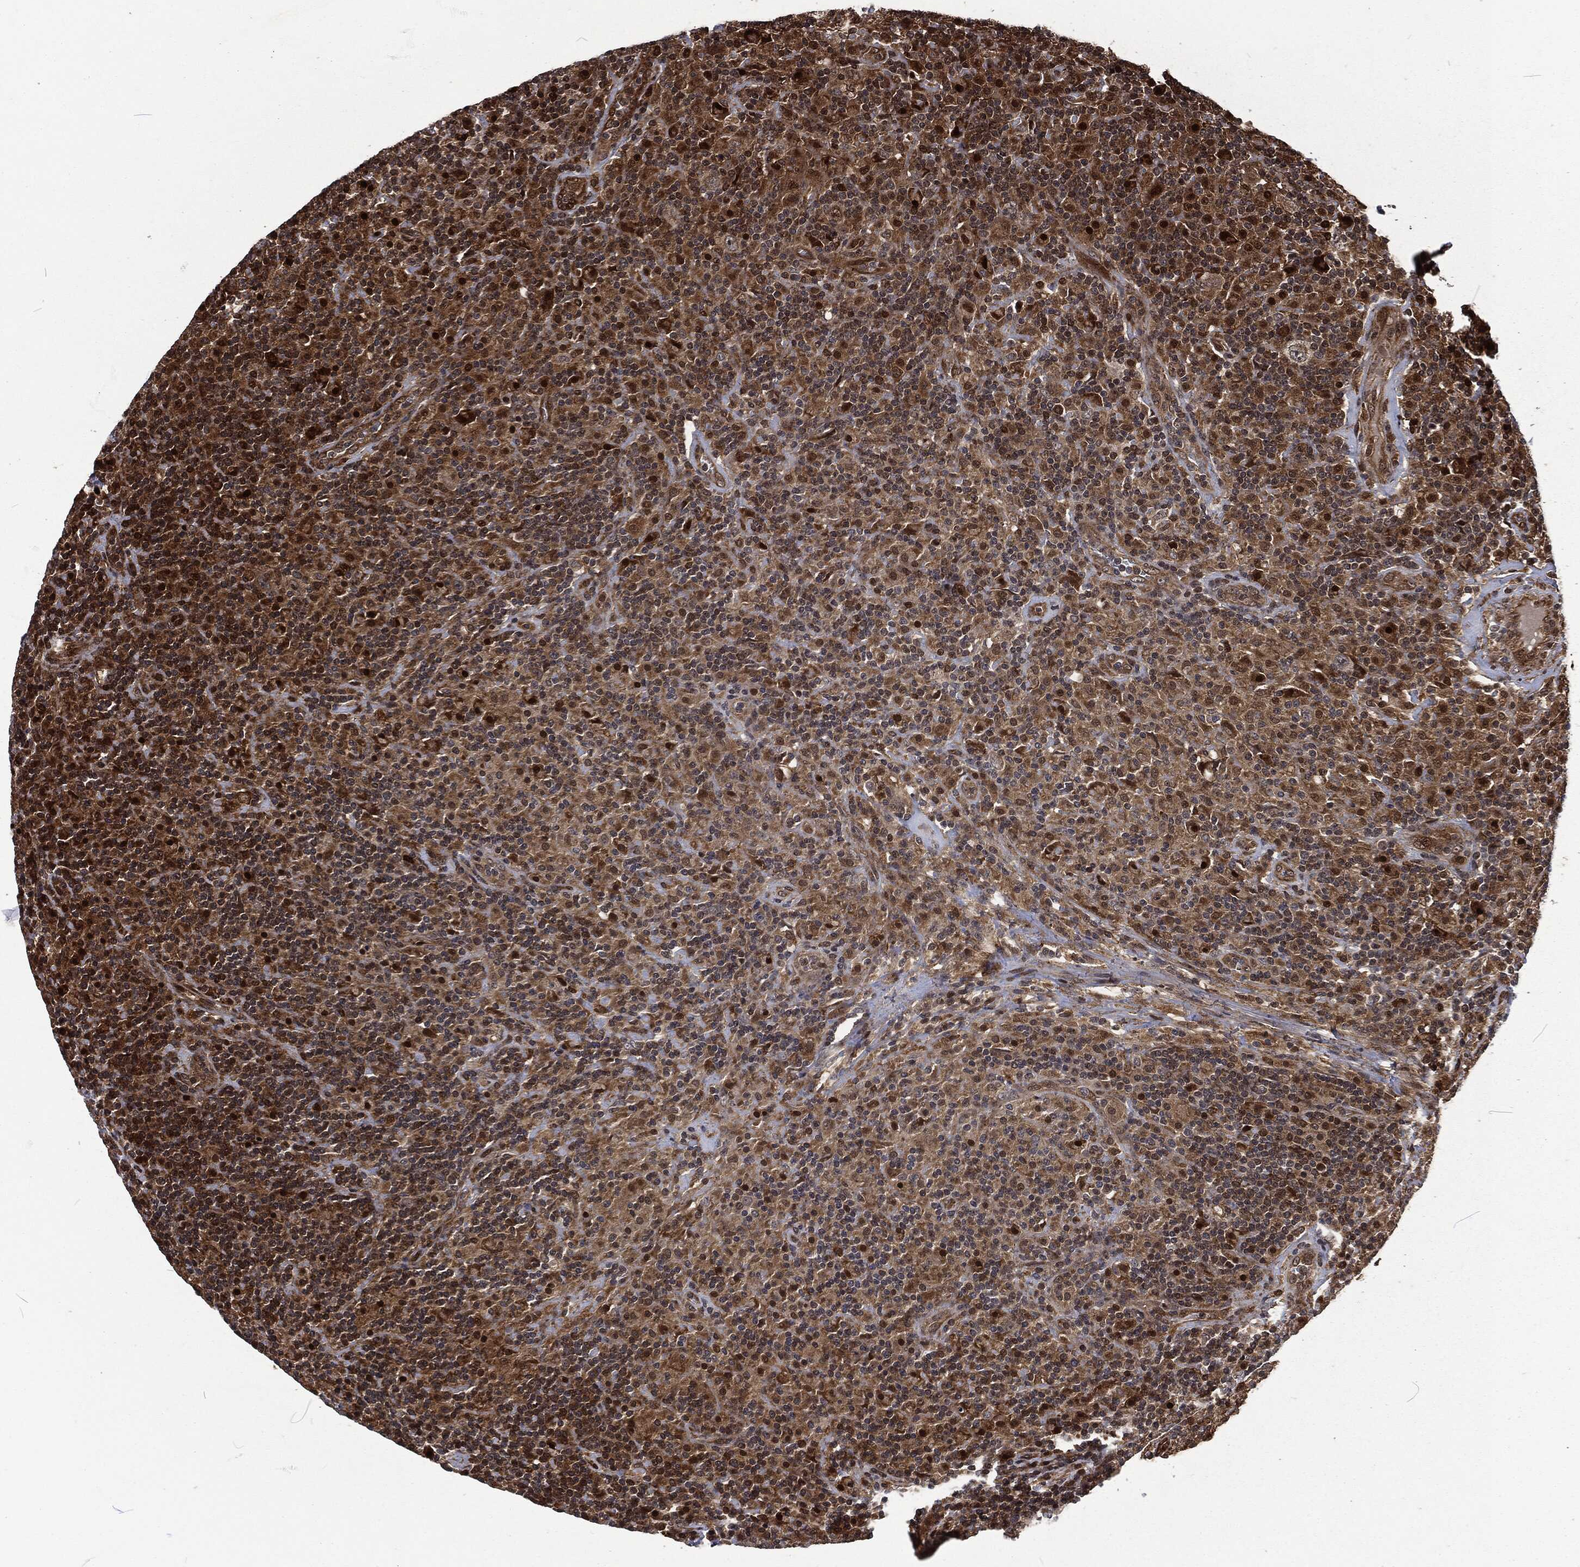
{"staining": {"intensity": "moderate", "quantity": ">75%", "location": "cytoplasmic/membranous"}, "tissue": "lymphoma", "cell_type": "Tumor cells", "image_type": "cancer", "snomed": [{"axis": "morphology", "description": "Hodgkin's disease, NOS"}, {"axis": "topography", "description": "Lymph node"}], "caption": "Immunohistochemical staining of human Hodgkin's disease displays moderate cytoplasmic/membranous protein staining in about >75% of tumor cells.", "gene": "CMPK2", "patient": {"sex": "male", "age": 70}}